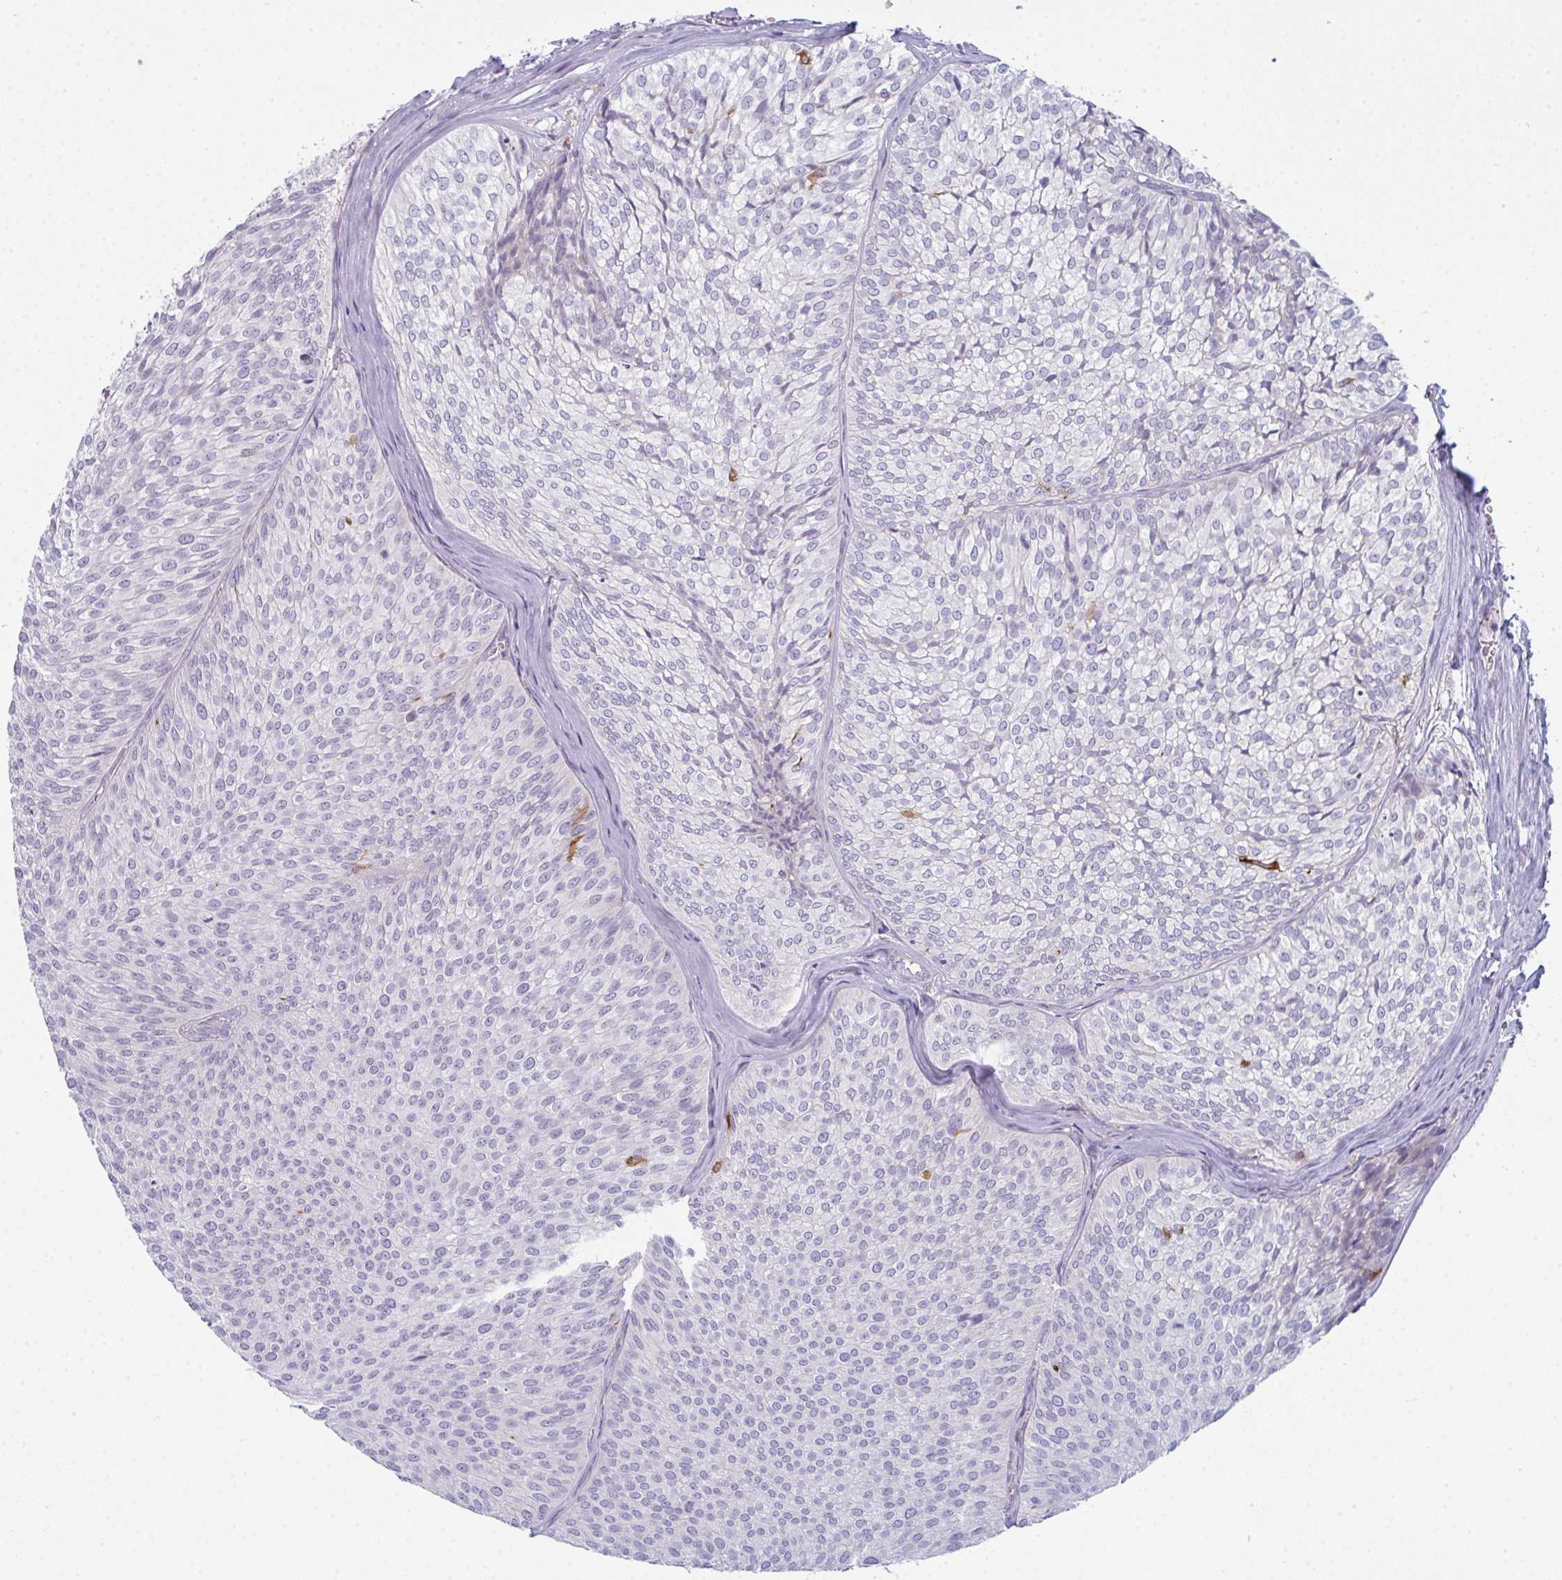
{"staining": {"intensity": "negative", "quantity": "none", "location": "none"}, "tissue": "urothelial cancer", "cell_type": "Tumor cells", "image_type": "cancer", "snomed": [{"axis": "morphology", "description": "Urothelial carcinoma, Low grade"}, {"axis": "topography", "description": "Urinary bladder"}], "caption": "Tumor cells show no significant protein staining in urothelial cancer. (IHC, brightfield microscopy, high magnification).", "gene": "CD80", "patient": {"sex": "male", "age": 91}}